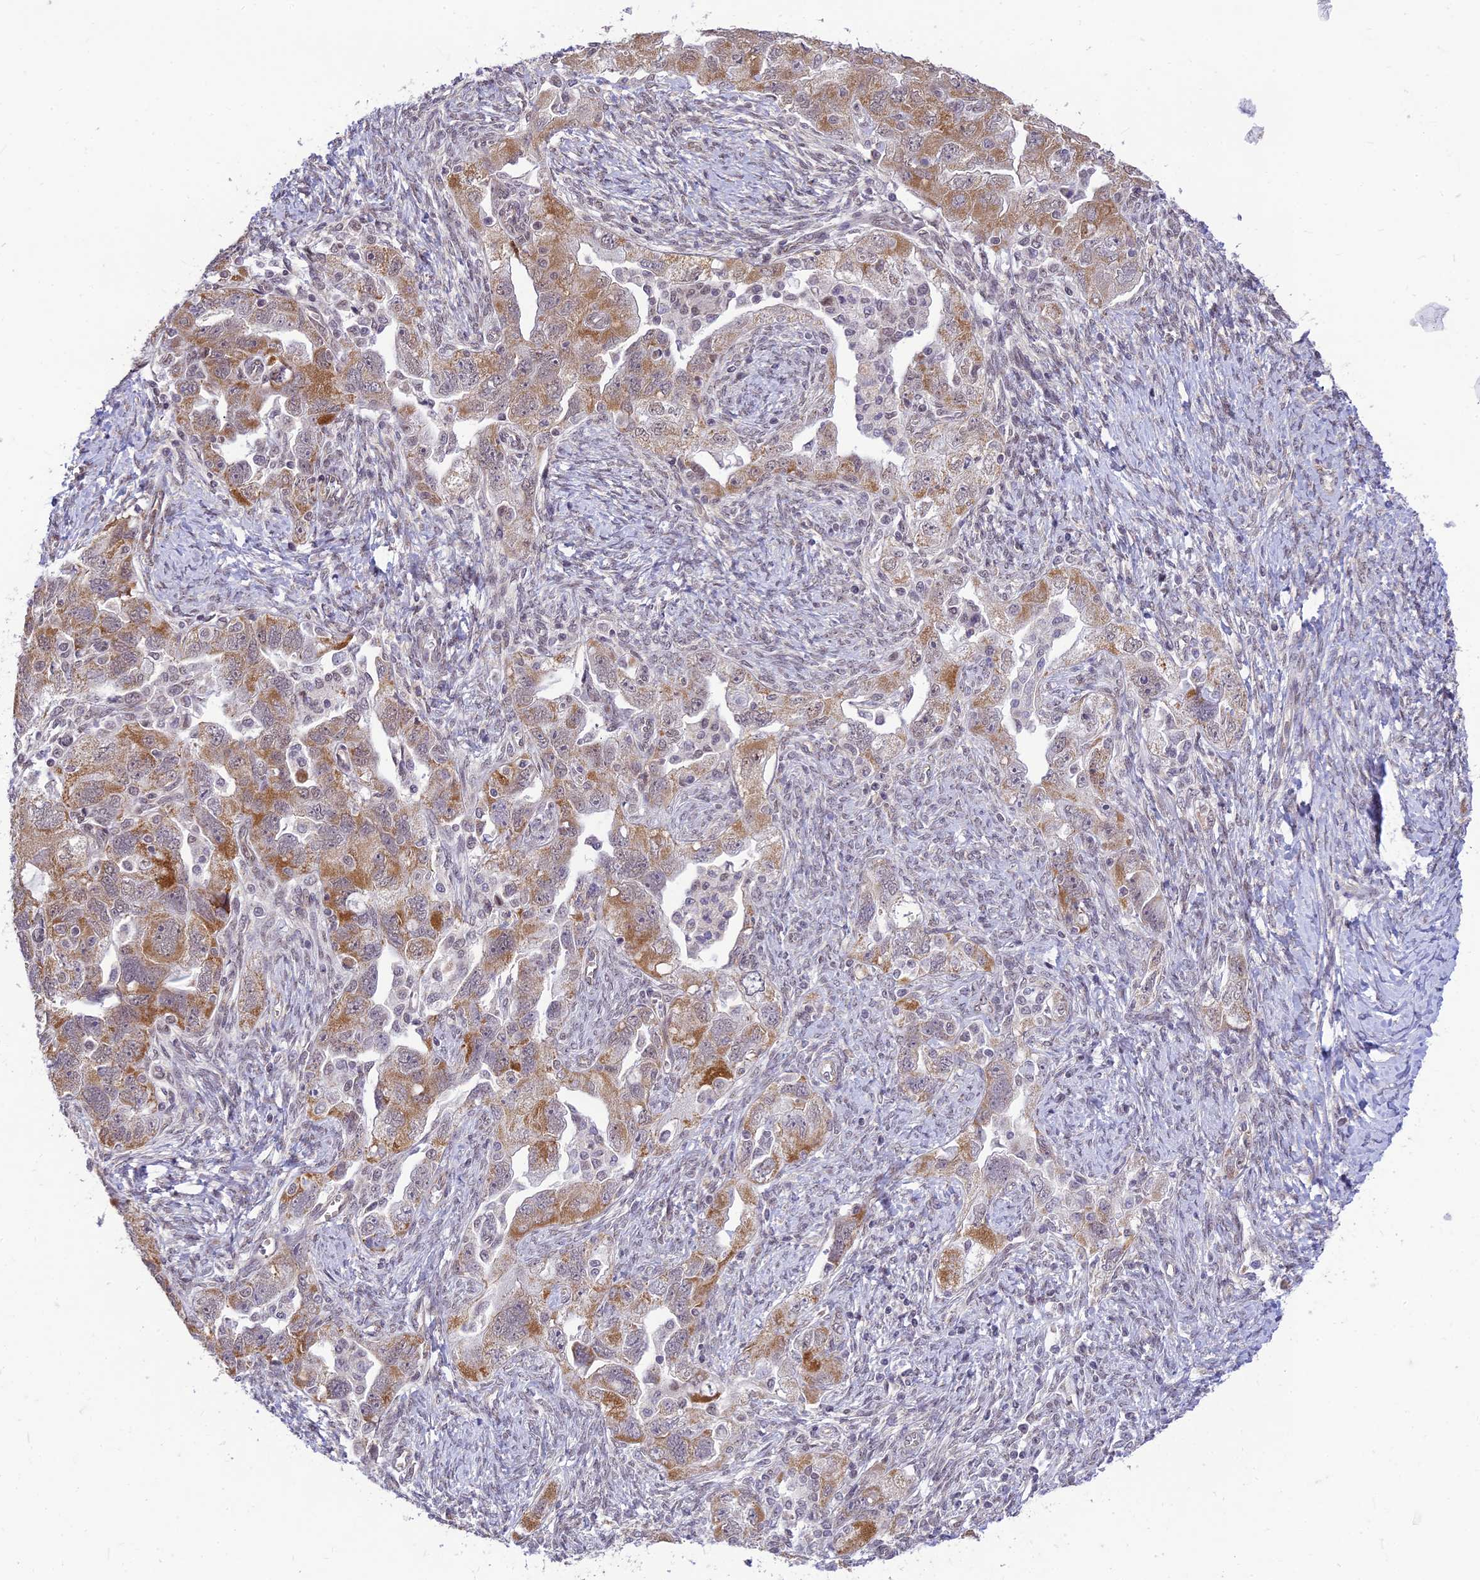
{"staining": {"intensity": "moderate", "quantity": "25%-75%", "location": "cytoplasmic/membranous"}, "tissue": "ovarian cancer", "cell_type": "Tumor cells", "image_type": "cancer", "snomed": [{"axis": "morphology", "description": "Carcinoma, NOS"}, {"axis": "morphology", "description": "Cystadenocarcinoma, serous, NOS"}, {"axis": "topography", "description": "Ovary"}], "caption": "Ovarian cancer (carcinoma) stained for a protein (brown) shows moderate cytoplasmic/membranous positive expression in about 25%-75% of tumor cells.", "gene": "MICOS13", "patient": {"sex": "female", "age": 69}}